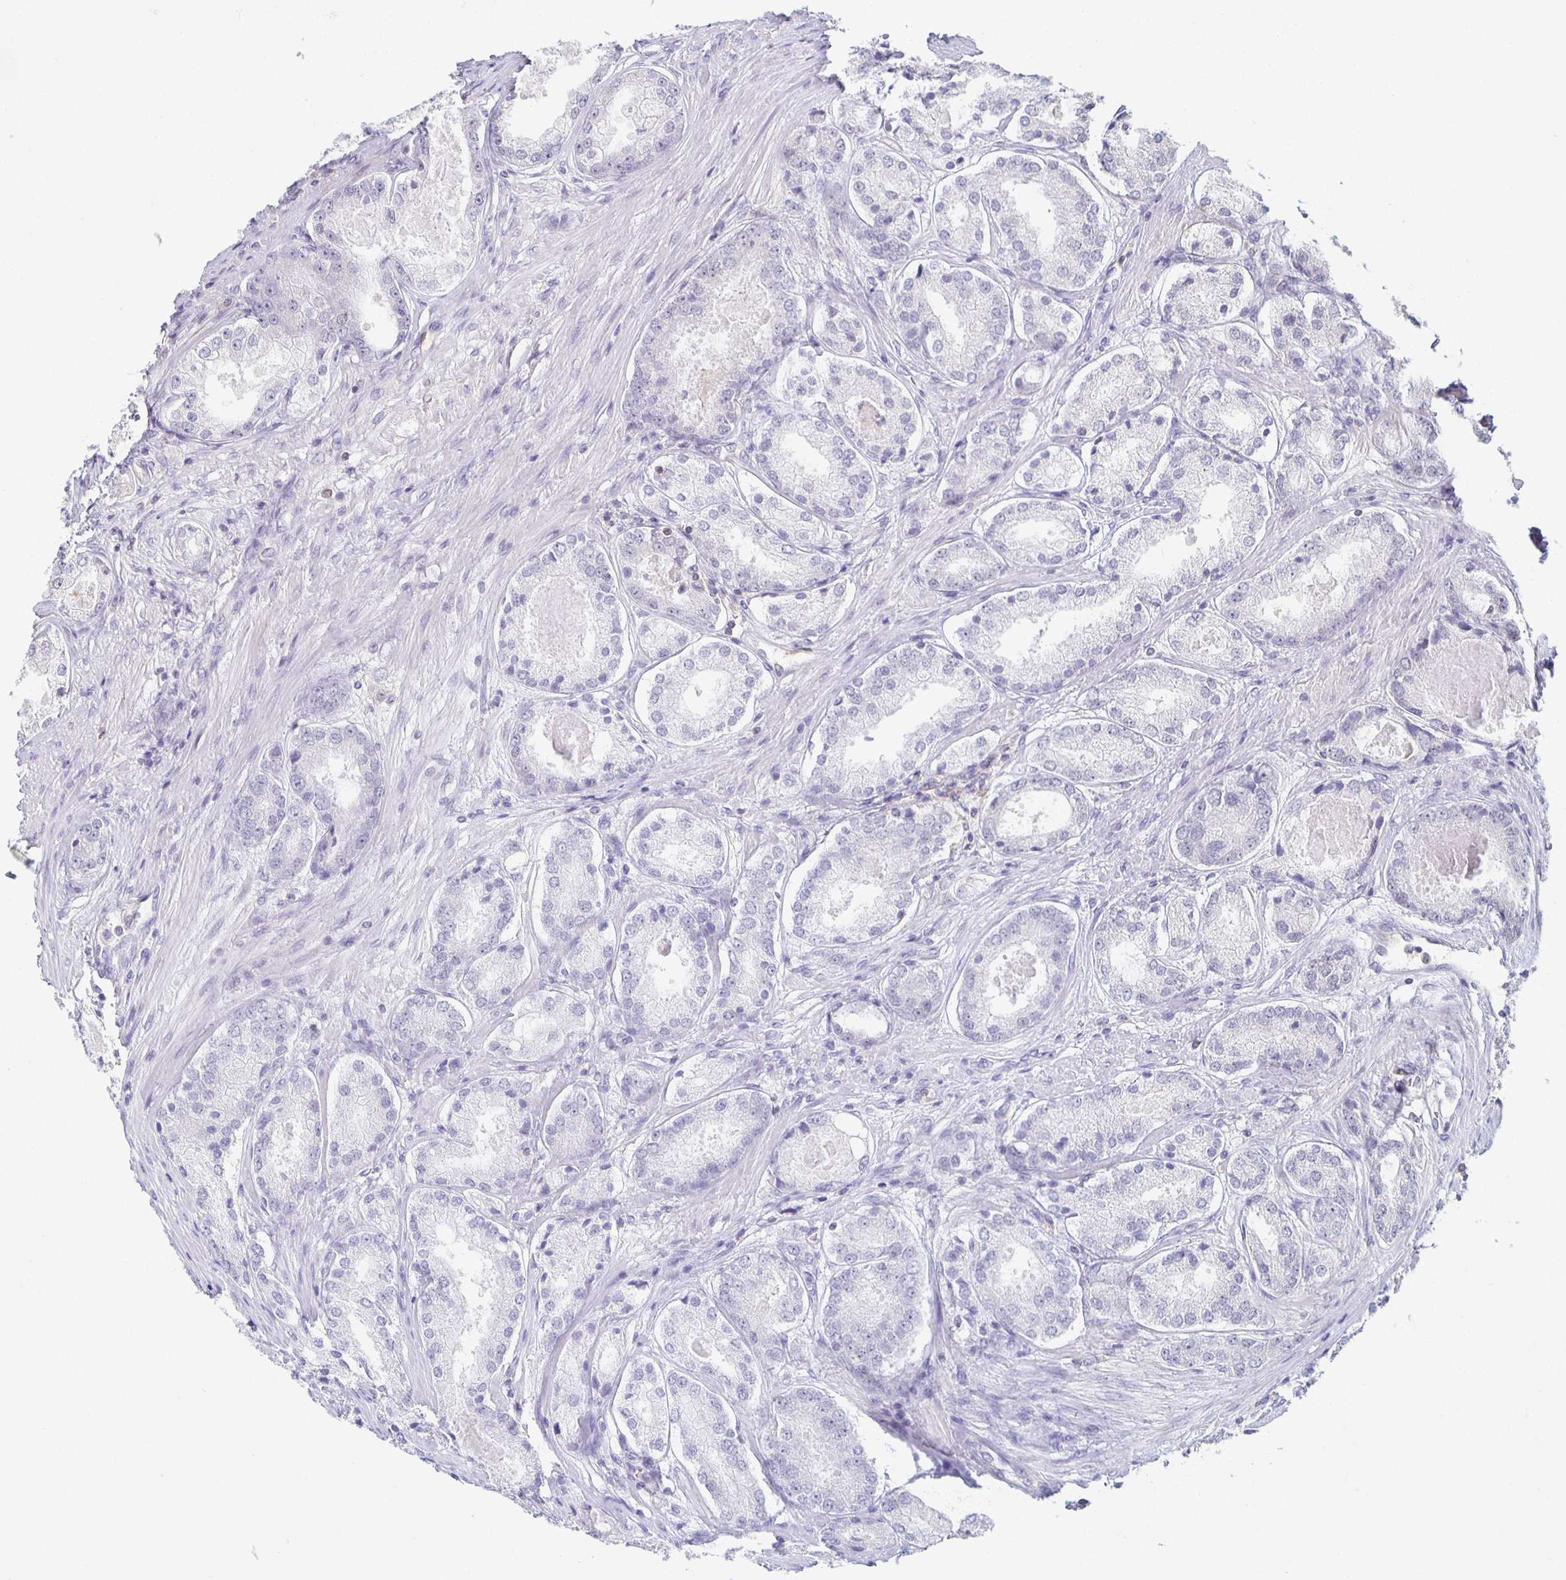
{"staining": {"intensity": "negative", "quantity": "none", "location": "none"}, "tissue": "prostate cancer", "cell_type": "Tumor cells", "image_type": "cancer", "snomed": [{"axis": "morphology", "description": "Adenocarcinoma, Low grade"}, {"axis": "topography", "description": "Prostate"}], "caption": "Immunohistochemical staining of low-grade adenocarcinoma (prostate) shows no significant expression in tumor cells.", "gene": "ZNF692", "patient": {"sex": "male", "age": 68}}